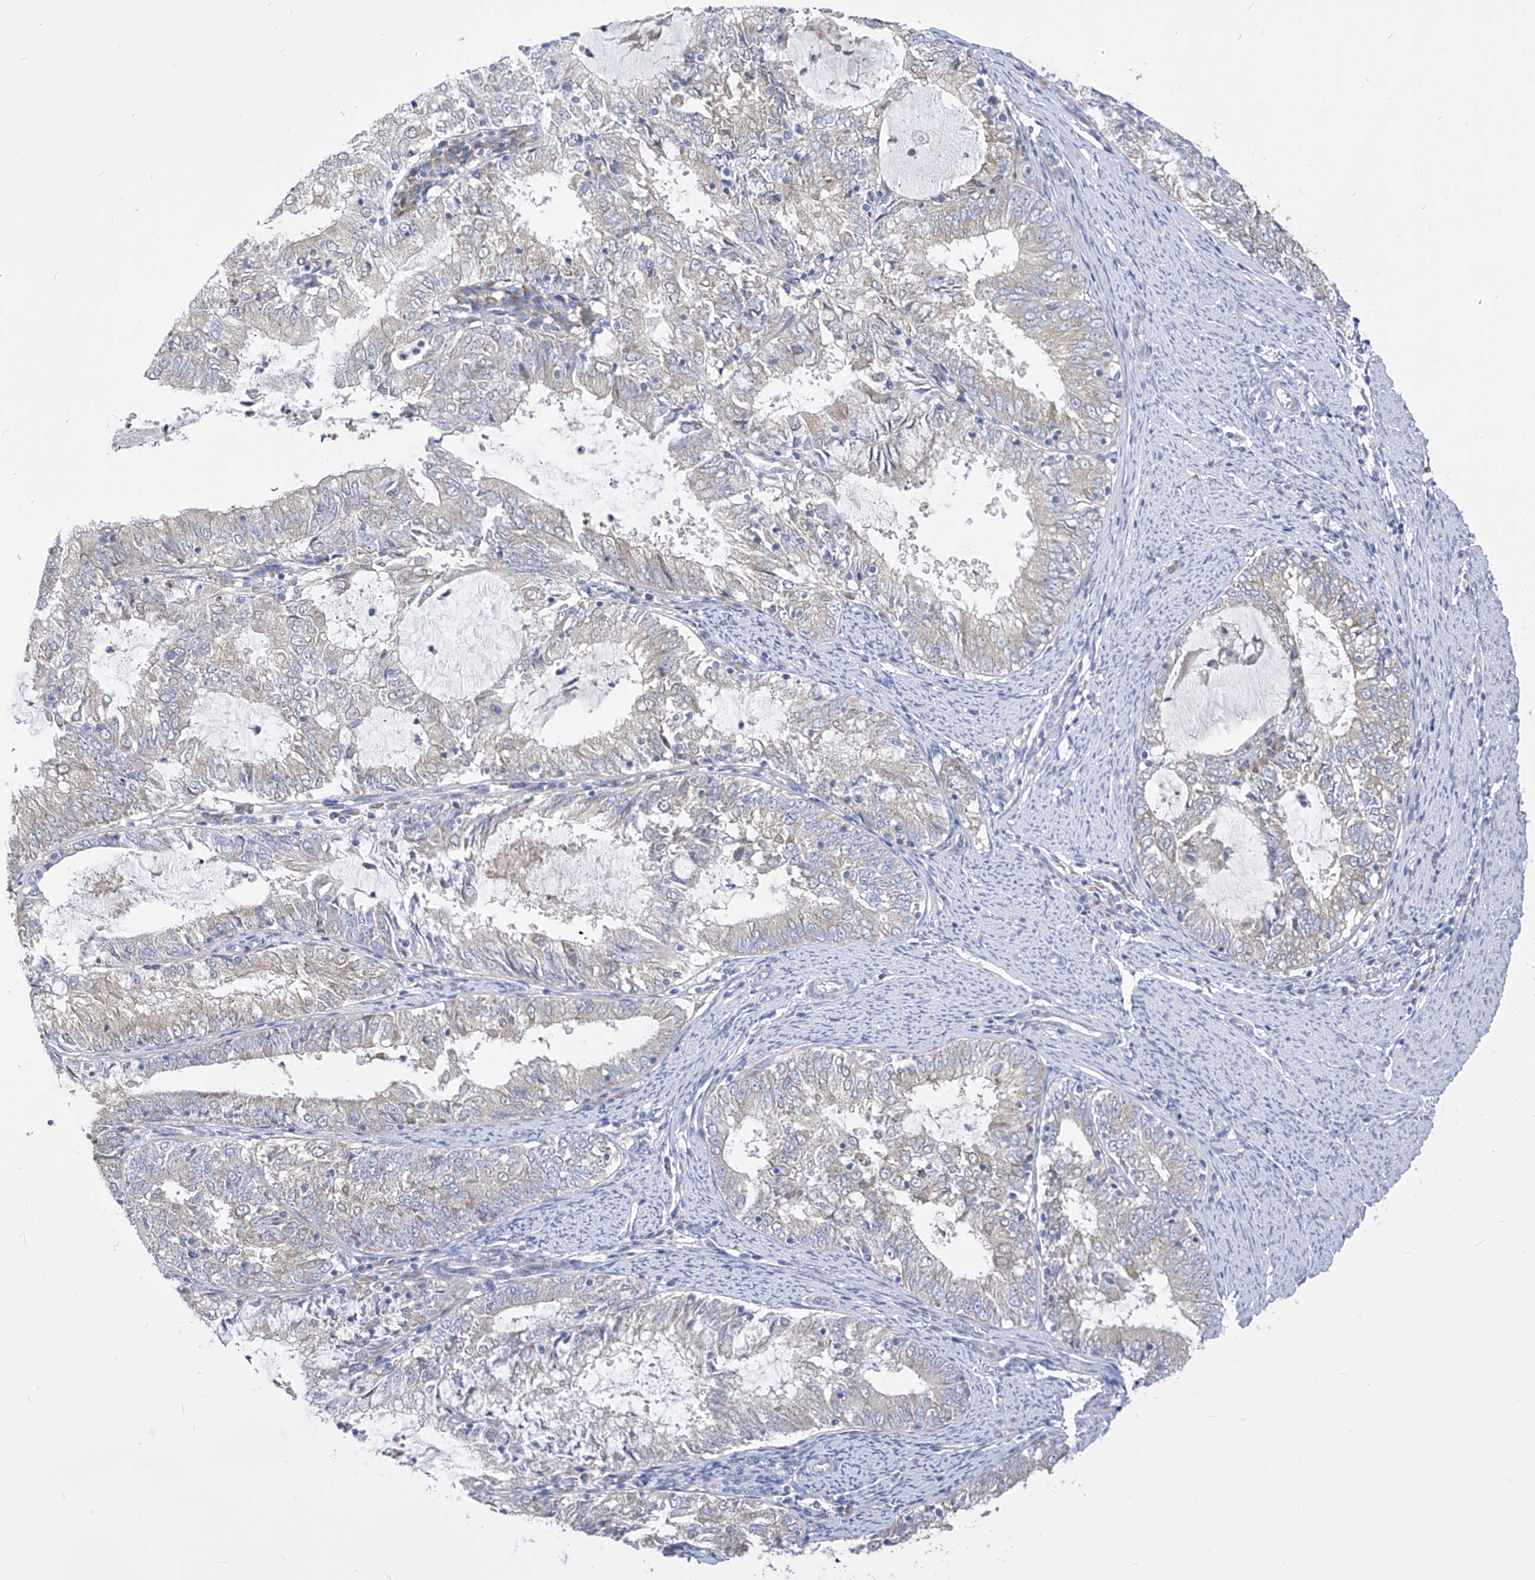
{"staining": {"intensity": "negative", "quantity": "none", "location": "none"}, "tissue": "endometrial cancer", "cell_type": "Tumor cells", "image_type": "cancer", "snomed": [{"axis": "morphology", "description": "Adenocarcinoma, NOS"}, {"axis": "topography", "description": "Endometrium"}], "caption": "Immunohistochemistry (IHC) histopathology image of endometrial cancer (adenocarcinoma) stained for a protein (brown), which displays no expression in tumor cells. (IHC, brightfield microscopy, high magnification).", "gene": "UFL1", "patient": {"sex": "female", "age": 57}}